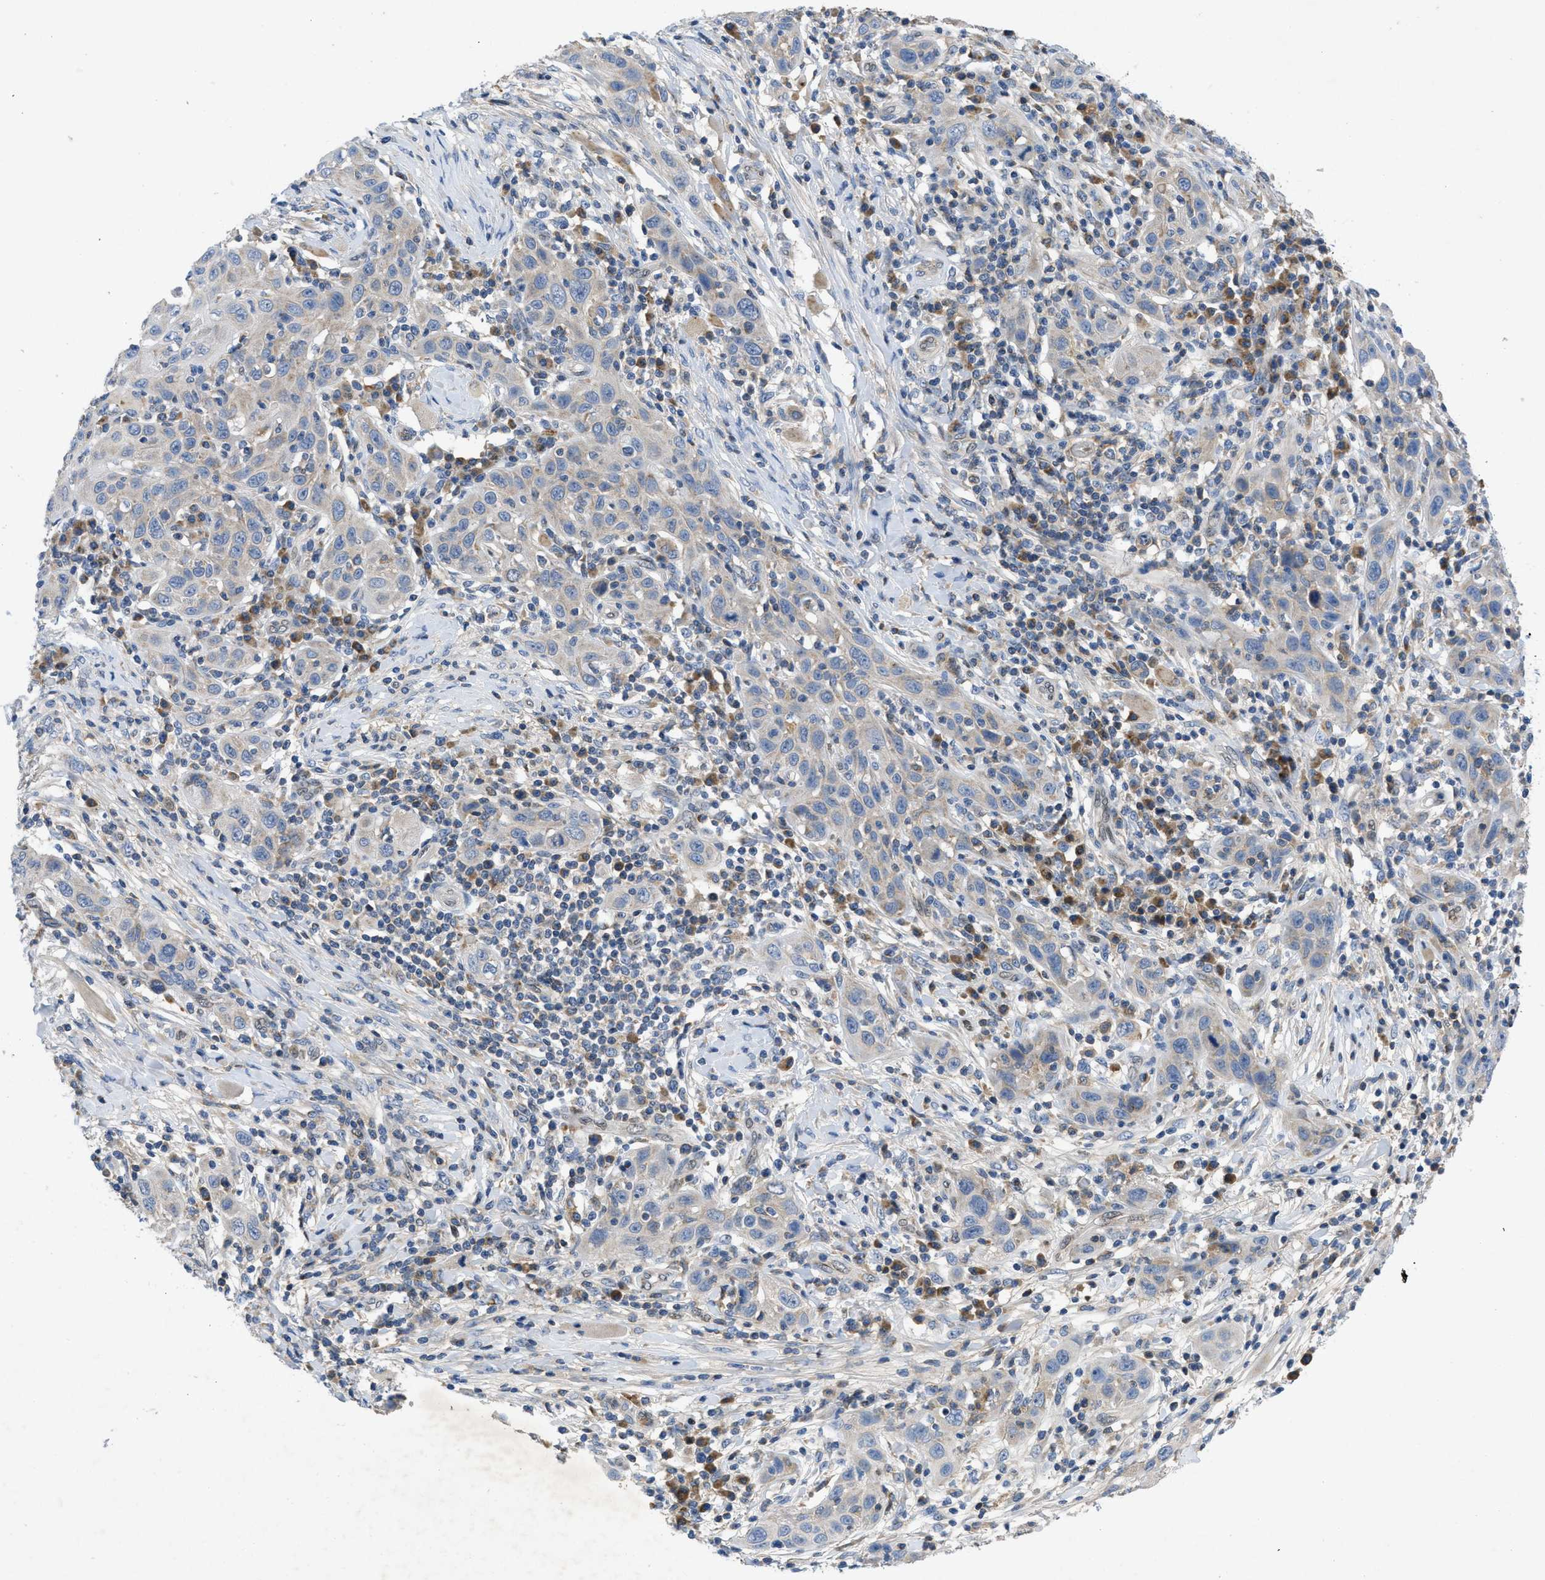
{"staining": {"intensity": "negative", "quantity": "none", "location": "none"}, "tissue": "skin cancer", "cell_type": "Tumor cells", "image_type": "cancer", "snomed": [{"axis": "morphology", "description": "Squamous cell carcinoma, NOS"}, {"axis": "topography", "description": "Skin"}], "caption": "An immunohistochemistry image of skin cancer is shown. There is no staining in tumor cells of skin cancer.", "gene": "PNKD", "patient": {"sex": "female", "age": 88}}